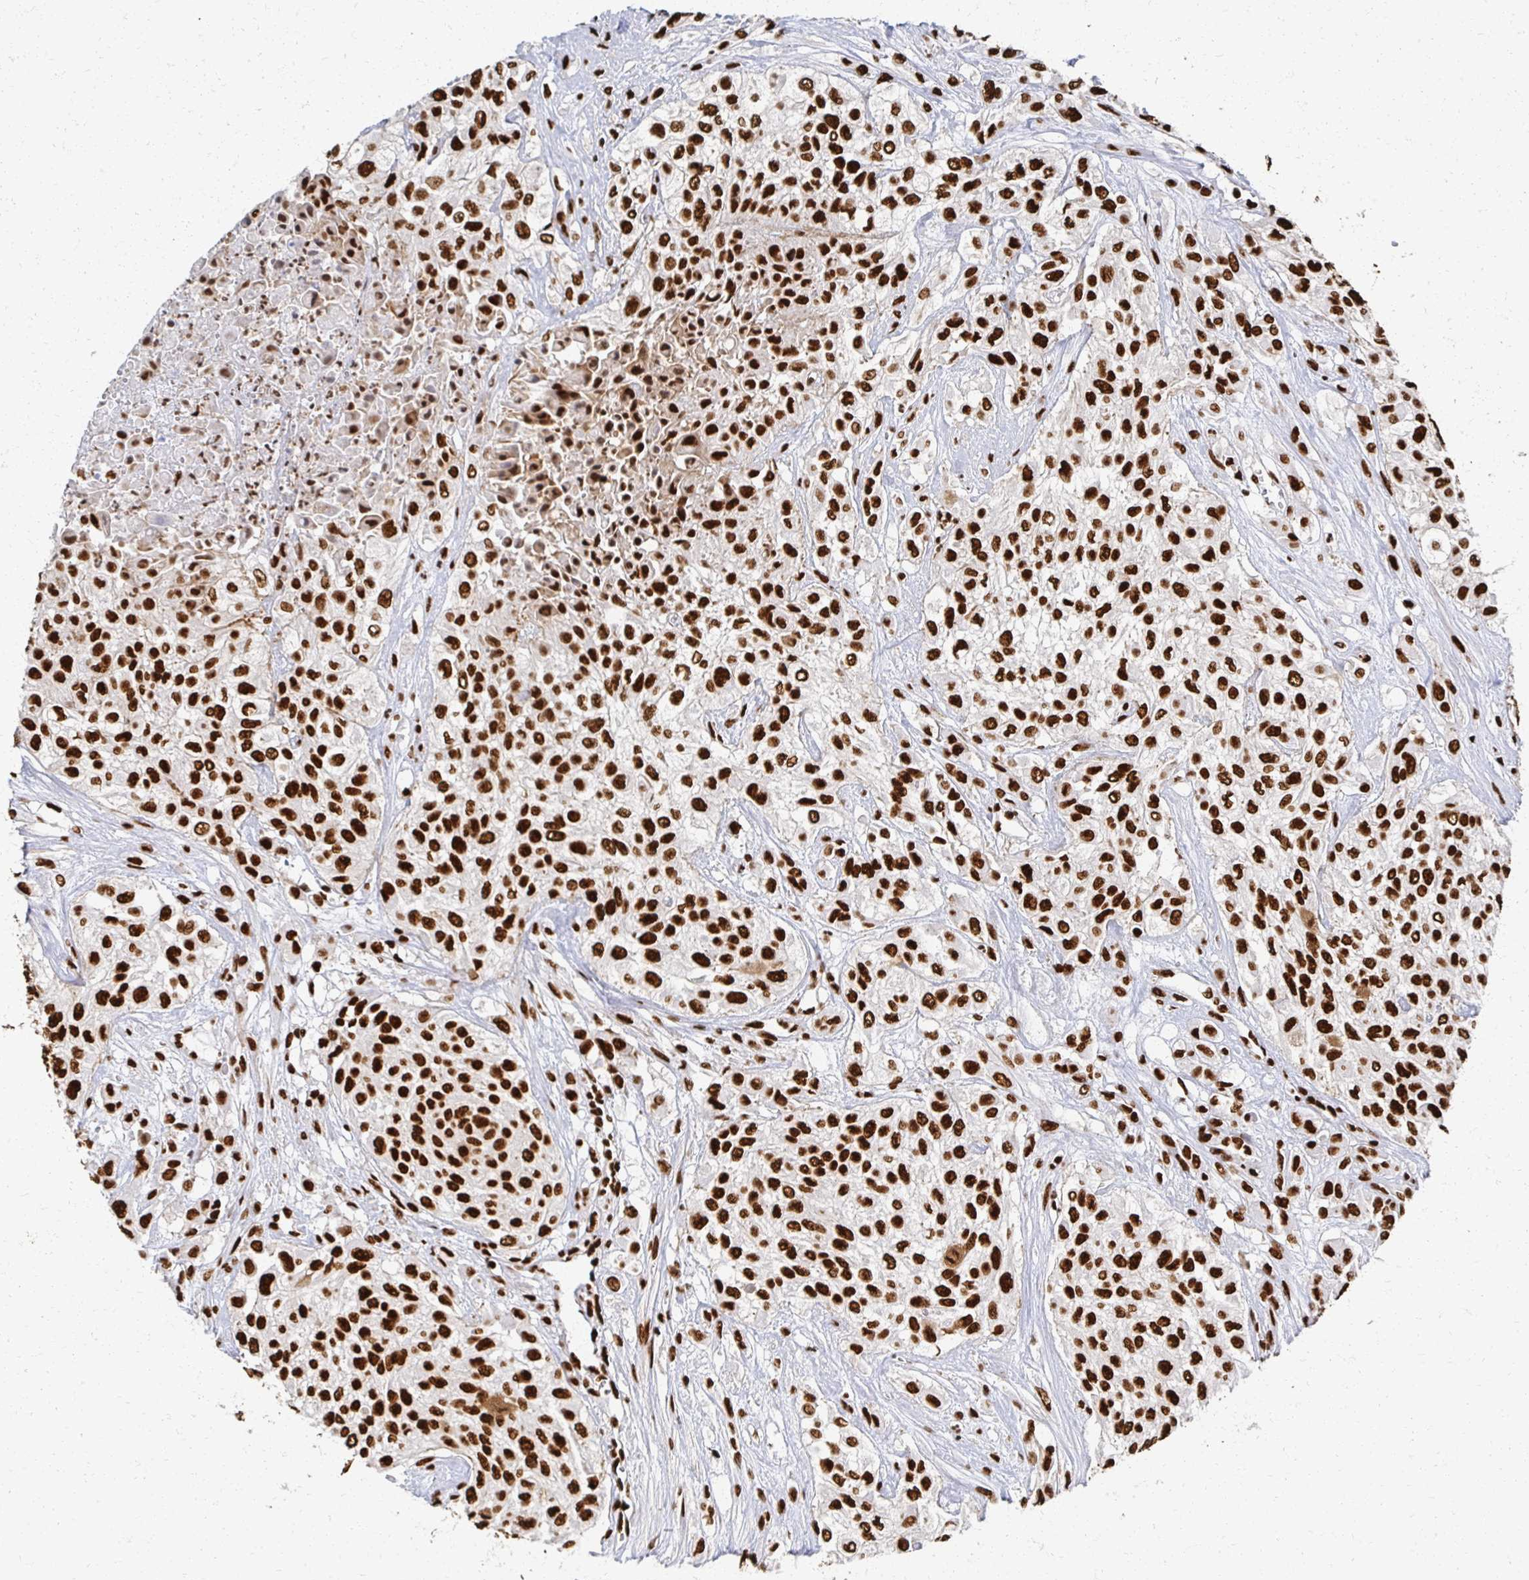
{"staining": {"intensity": "strong", "quantity": ">75%", "location": "nuclear"}, "tissue": "urothelial cancer", "cell_type": "Tumor cells", "image_type": "cancer", "snomed": [{"axis": "morphology", "description": "Urothelial carcinoma, High grade"}, {"axis": "topography", "description": "Urinary bladder"}], "caption": "High-grade urothelial carcinoma stained with a protein marker reveals strong staining in tumor cells.", "gene": "RBBP7", "patient": {"sex": "male", "age": 57}}